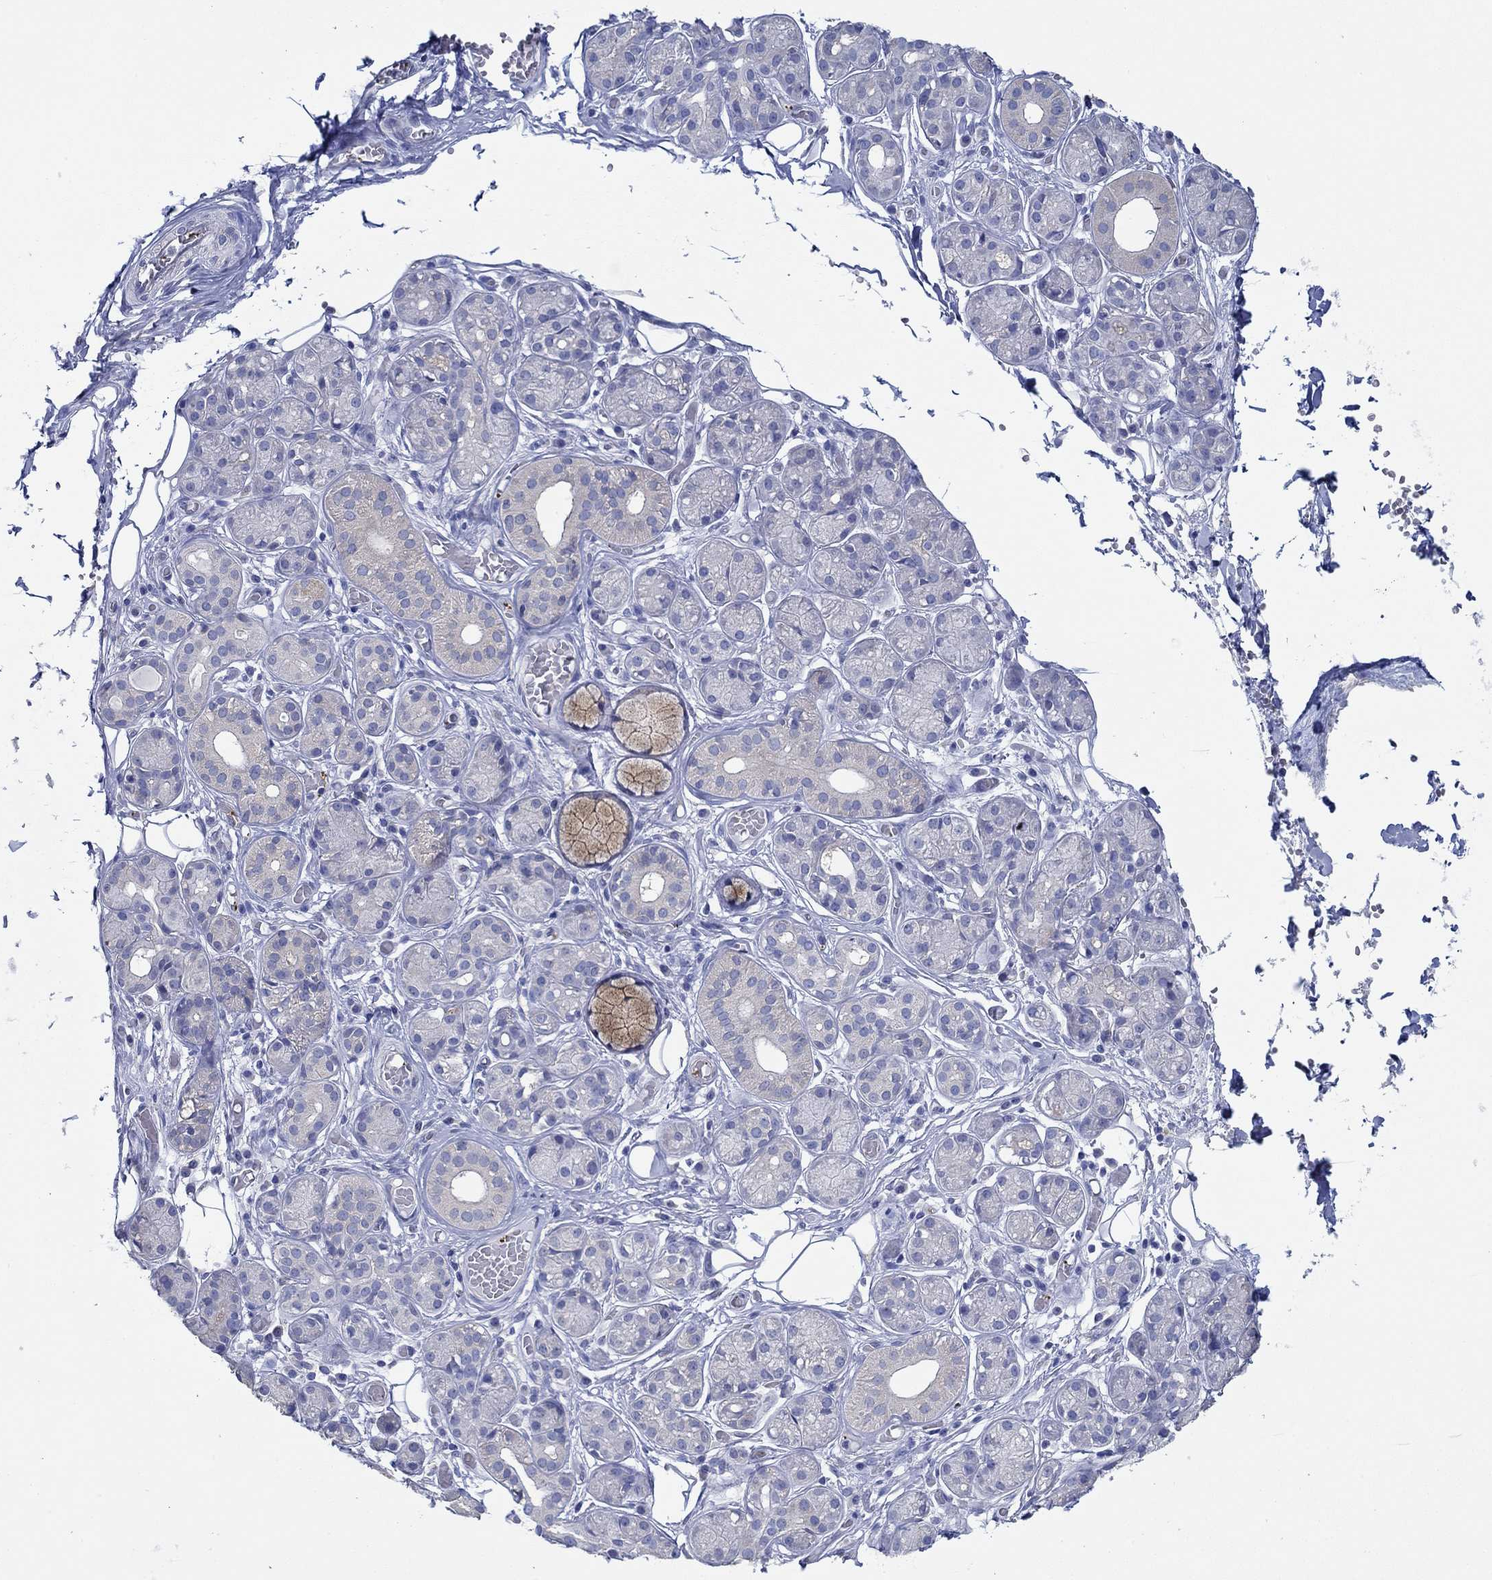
{"staining": {"intensity": "negative", "quantity": "none", "location": "none"}, "tissue": "salivary gland", "cell_type": "Glandular cells", "image_type": "normal", "snomed": [{"axis": "morphology", "description": "Normal tissue, NOS"}, {"axis": "topography", "description": "Salivary gland"}, {"axis": "topography", "description": "Peripheral nerve tissue"}], "caption": "Immunohistochemistry of benign salivary gland shows no positivity in glandular cells. Nuclei are stained in blue.", "gene": "SLC27A3", "patient": {"sex": "male", "age": 71}}